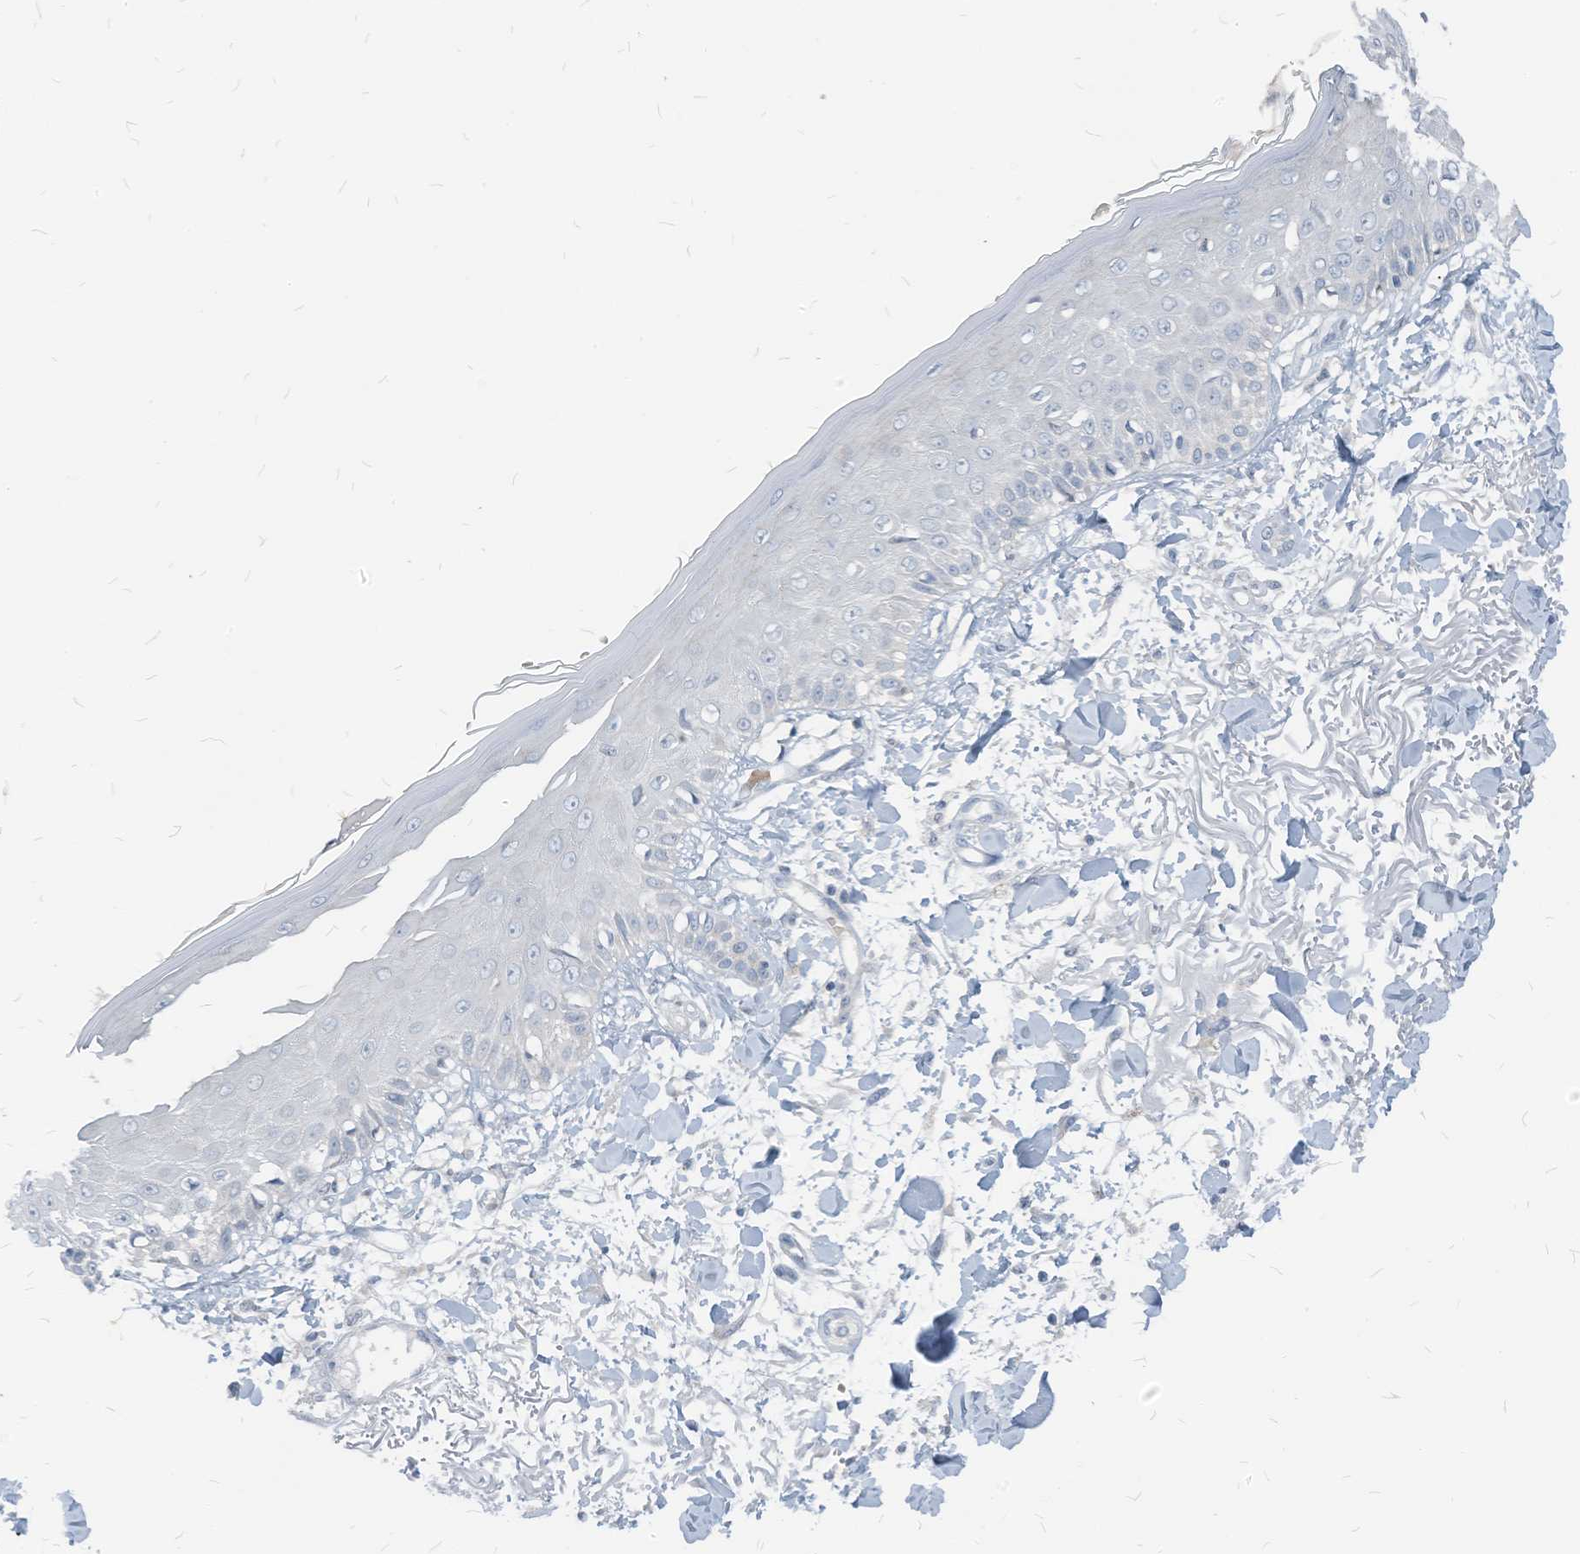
{"staining": {"intensity": "negative", "quantity": "none", "location": "none"}, "tissue": "skin", "cell_type": "Fibroblasts", "image_type": "normal", "snomed": [{"axis": "morphology", "description": "Normal tissue, NOS"}, {"axis": "morphology", "description": "Squamous cell carcinoma, NOS"}, {"axis": "topography", "description": "Skin"}, {"axis": "topography", "description": "Peripheral nerve tissue"}], "caption": "This is a photomicrograph of immunohistochemistry (IHC) staining of benign skin, which shows no staining in fibroblasts. Brightfield microscopy of immunohistochemistry stained with DAB (3,3'-diaminobenzidine) (brown) and hematoxylin (blue), captured at high magnification.", "gene": "CHMP2B", "patient": {"sex": "male", "age": 83}}